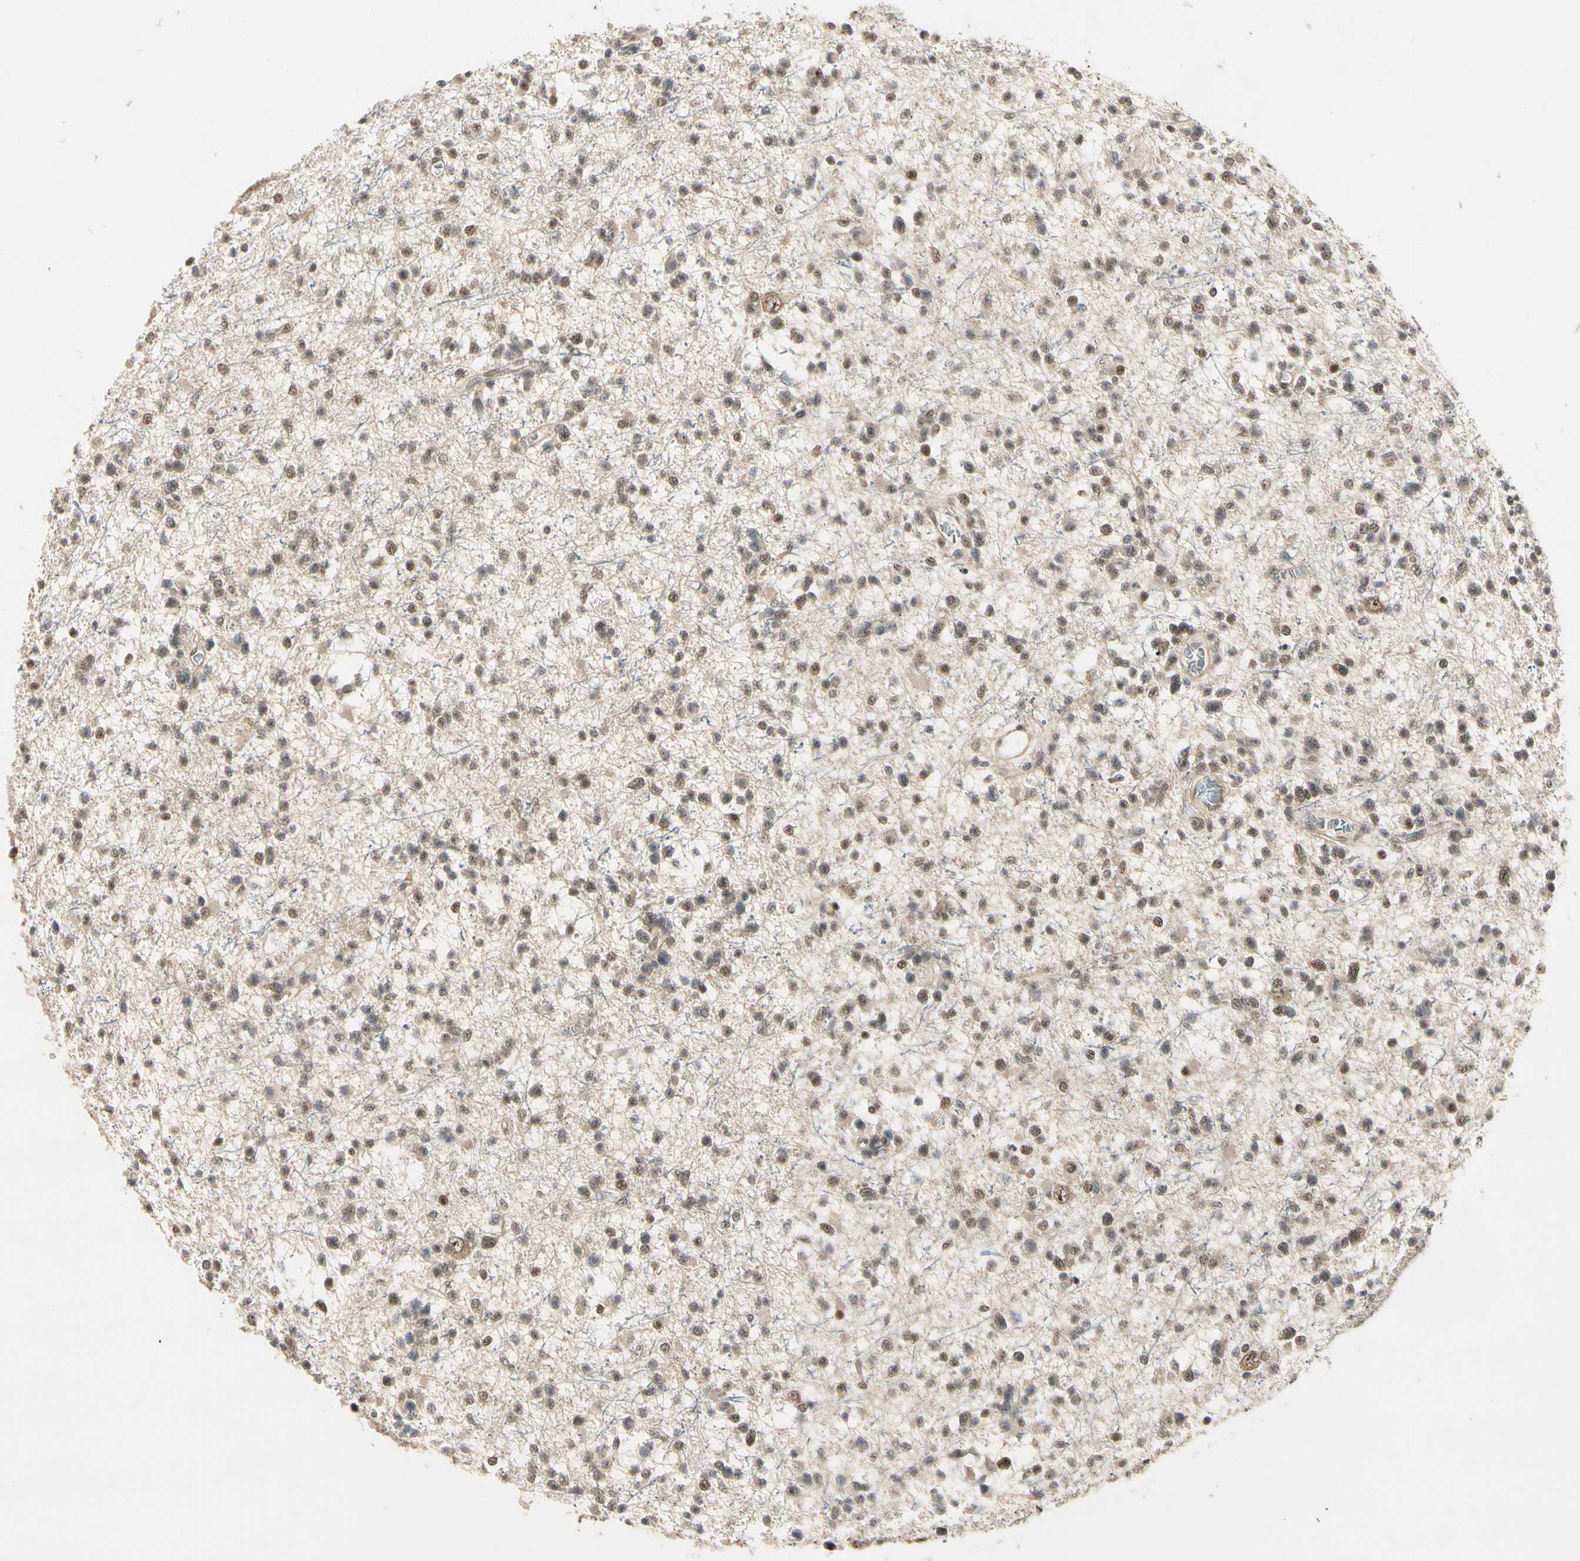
{"staining": {"intensity": "moderate", "quantity": "25%-75%", "location": "cytoplasmic/membranous,nuclear"}, "tissue": "glioma", "cell_type": "Tumor cells", "image_type": "cancer", "snomed": [{"axis": "morphology", "description": "Glioma, malignant, Low grade"}, {"axis": "topography", "description": "Brain"}], "caption": "High-power microscopy captured an immunohistochemistry photomicrograph of malignant glioma (low-grade), revealing moderate cytoplasmic/membranous and nuclear expression in approximately 25%-75% of tumor cells. (brown staining indicates protein expression, while blue staining denotes nuclei).", "gene": "MCPH1", "patient": {"sex": "female", "age": 22}}